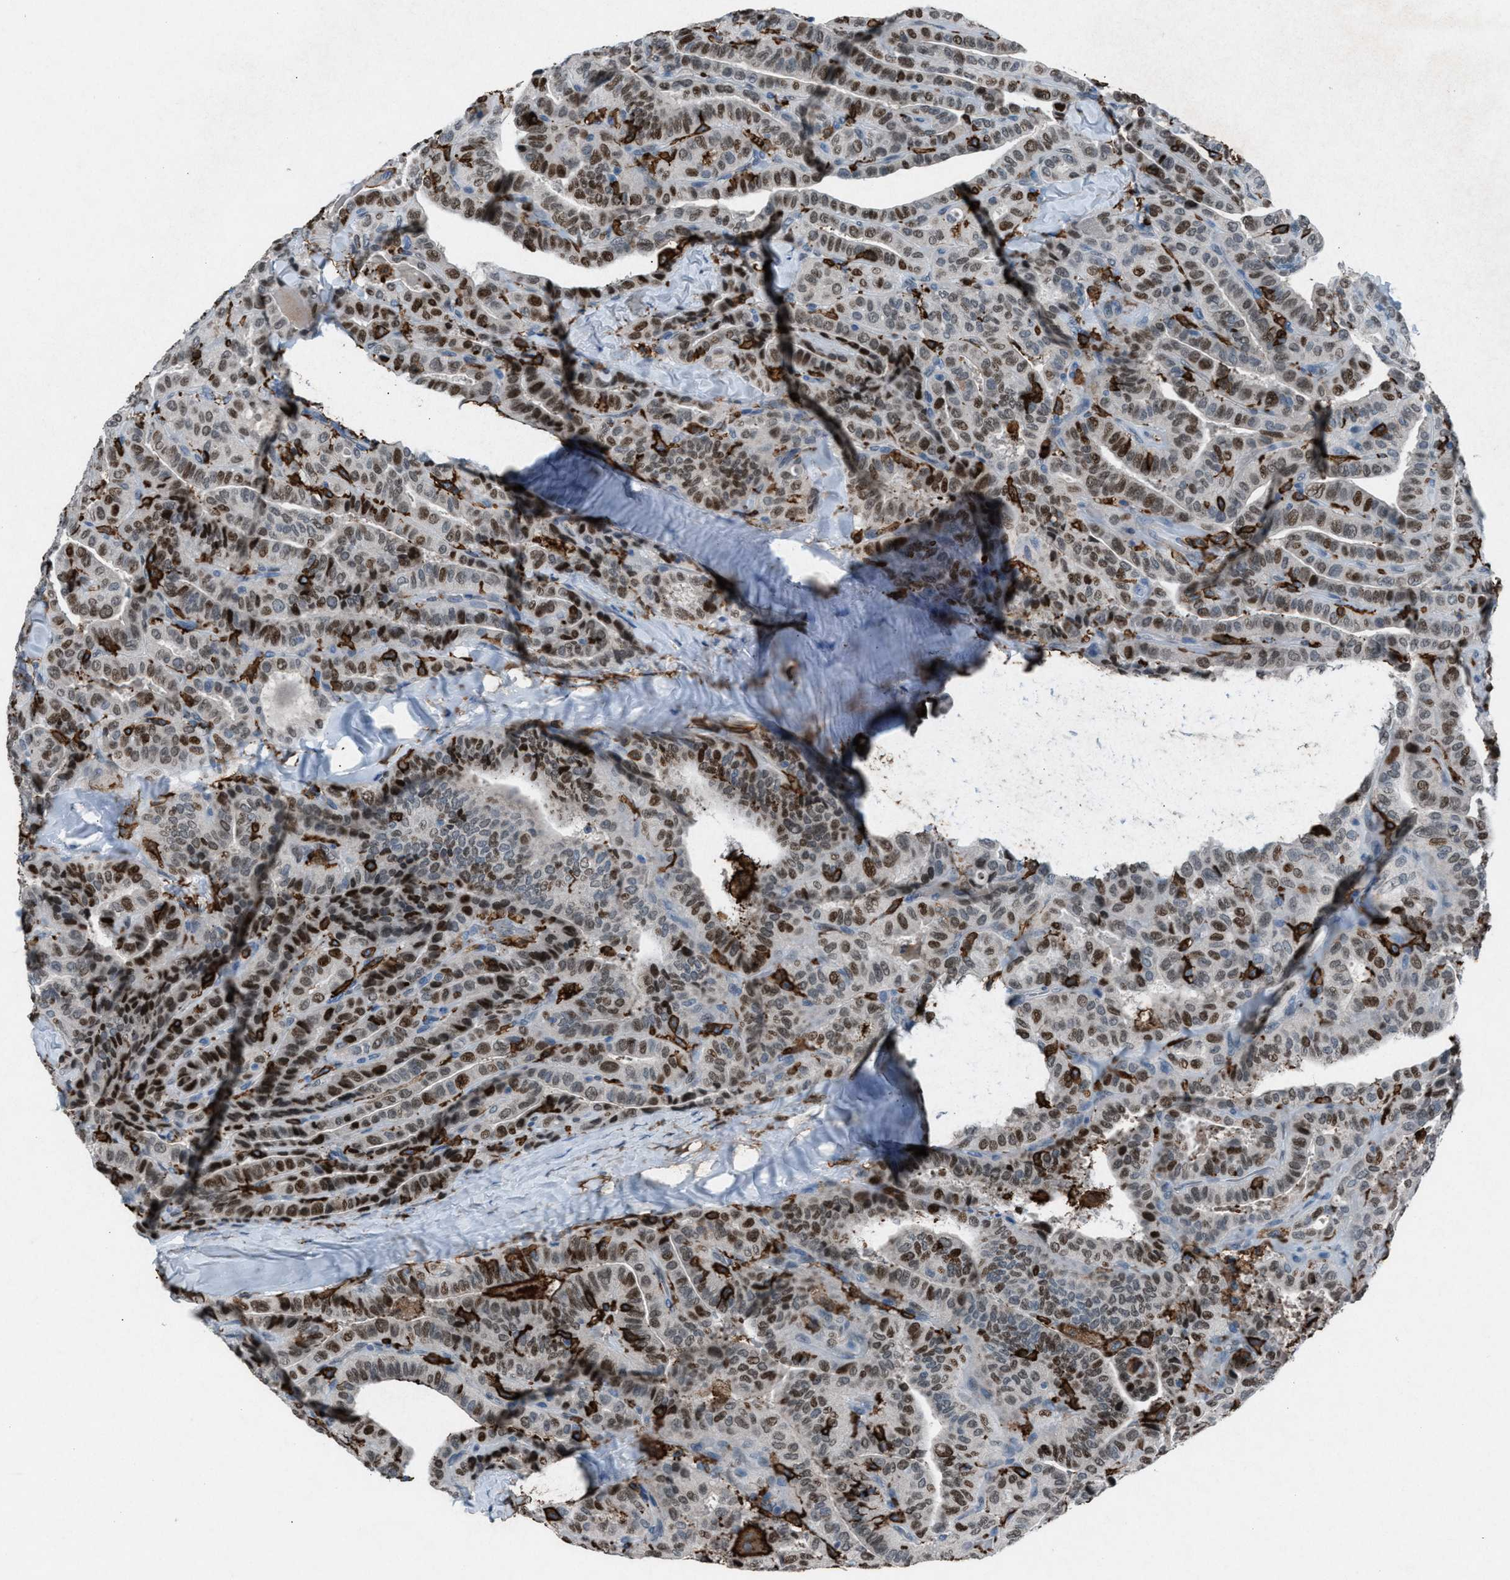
{"staining": {"intensity": "moderate", "quantity": ">75%", "location": "nuclear"}, "tissue": "thyroid cancer", "cell_type": "Tumor cells", "image_type": "cancer", "snomed": [{"axis": "morphology", "description": "Papillary adenocarcinoma, NOS"}, {"axis": "topography", "description": "Thyroid gland"}], "caption": "Thyroid papillary adenocarcinoma stained for a protein (brown) exhibits moderate nuclear positive expression in approximately >75% of tumor cells.", "gene": "FCER1G", "patient": {"sex": "male", "age": 77}}